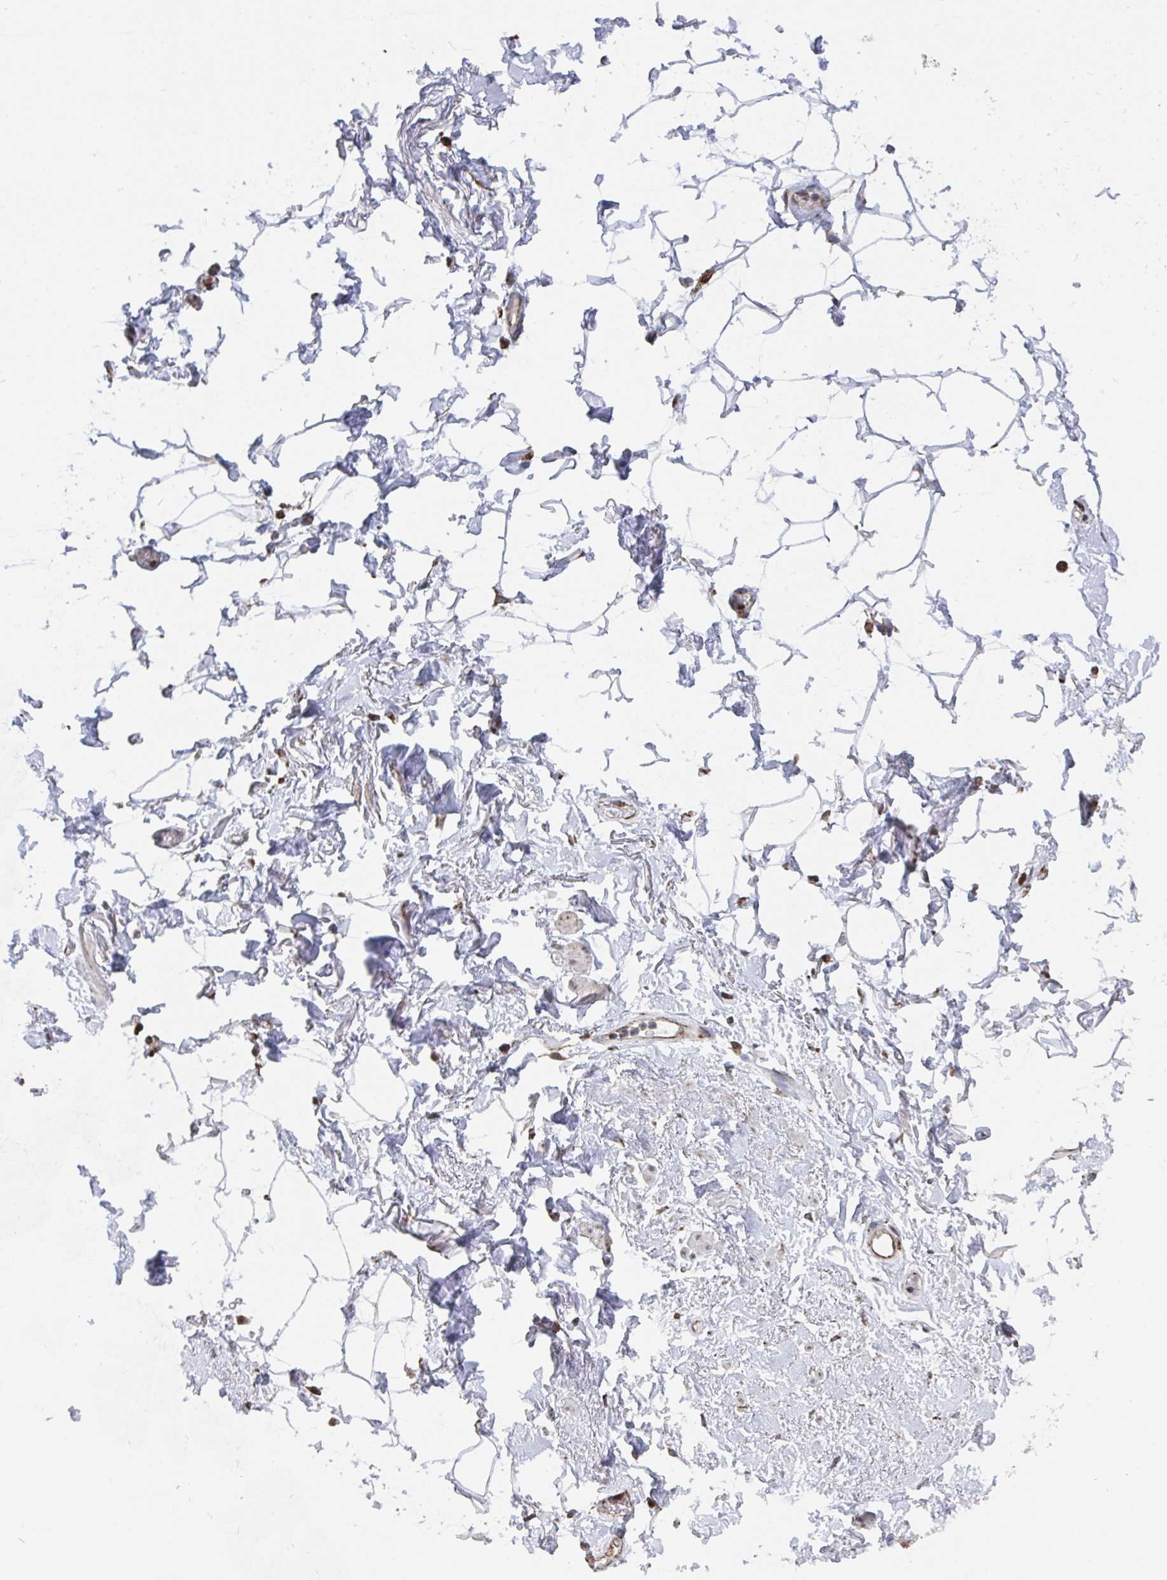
{"staining": {"intensity": "negative", "quantity": "none", "location": "none"}, "tissue": "adipose tissue", "cell_type": "Adipocytes", "image_type": "normal", "snomed": [{"axis": "morphology", "description": "Normal tissue, NOS"}, {"axis": "topography", "description": "Anal"}, {"axis": "topography", "description": "Peripheral nerve tissue"}], "caption": "Adipocytes show no significant protein positivity in benign adipose tissue.", "gene": "ELAVL1", "patient": {"sex": "male", "age": 78}}